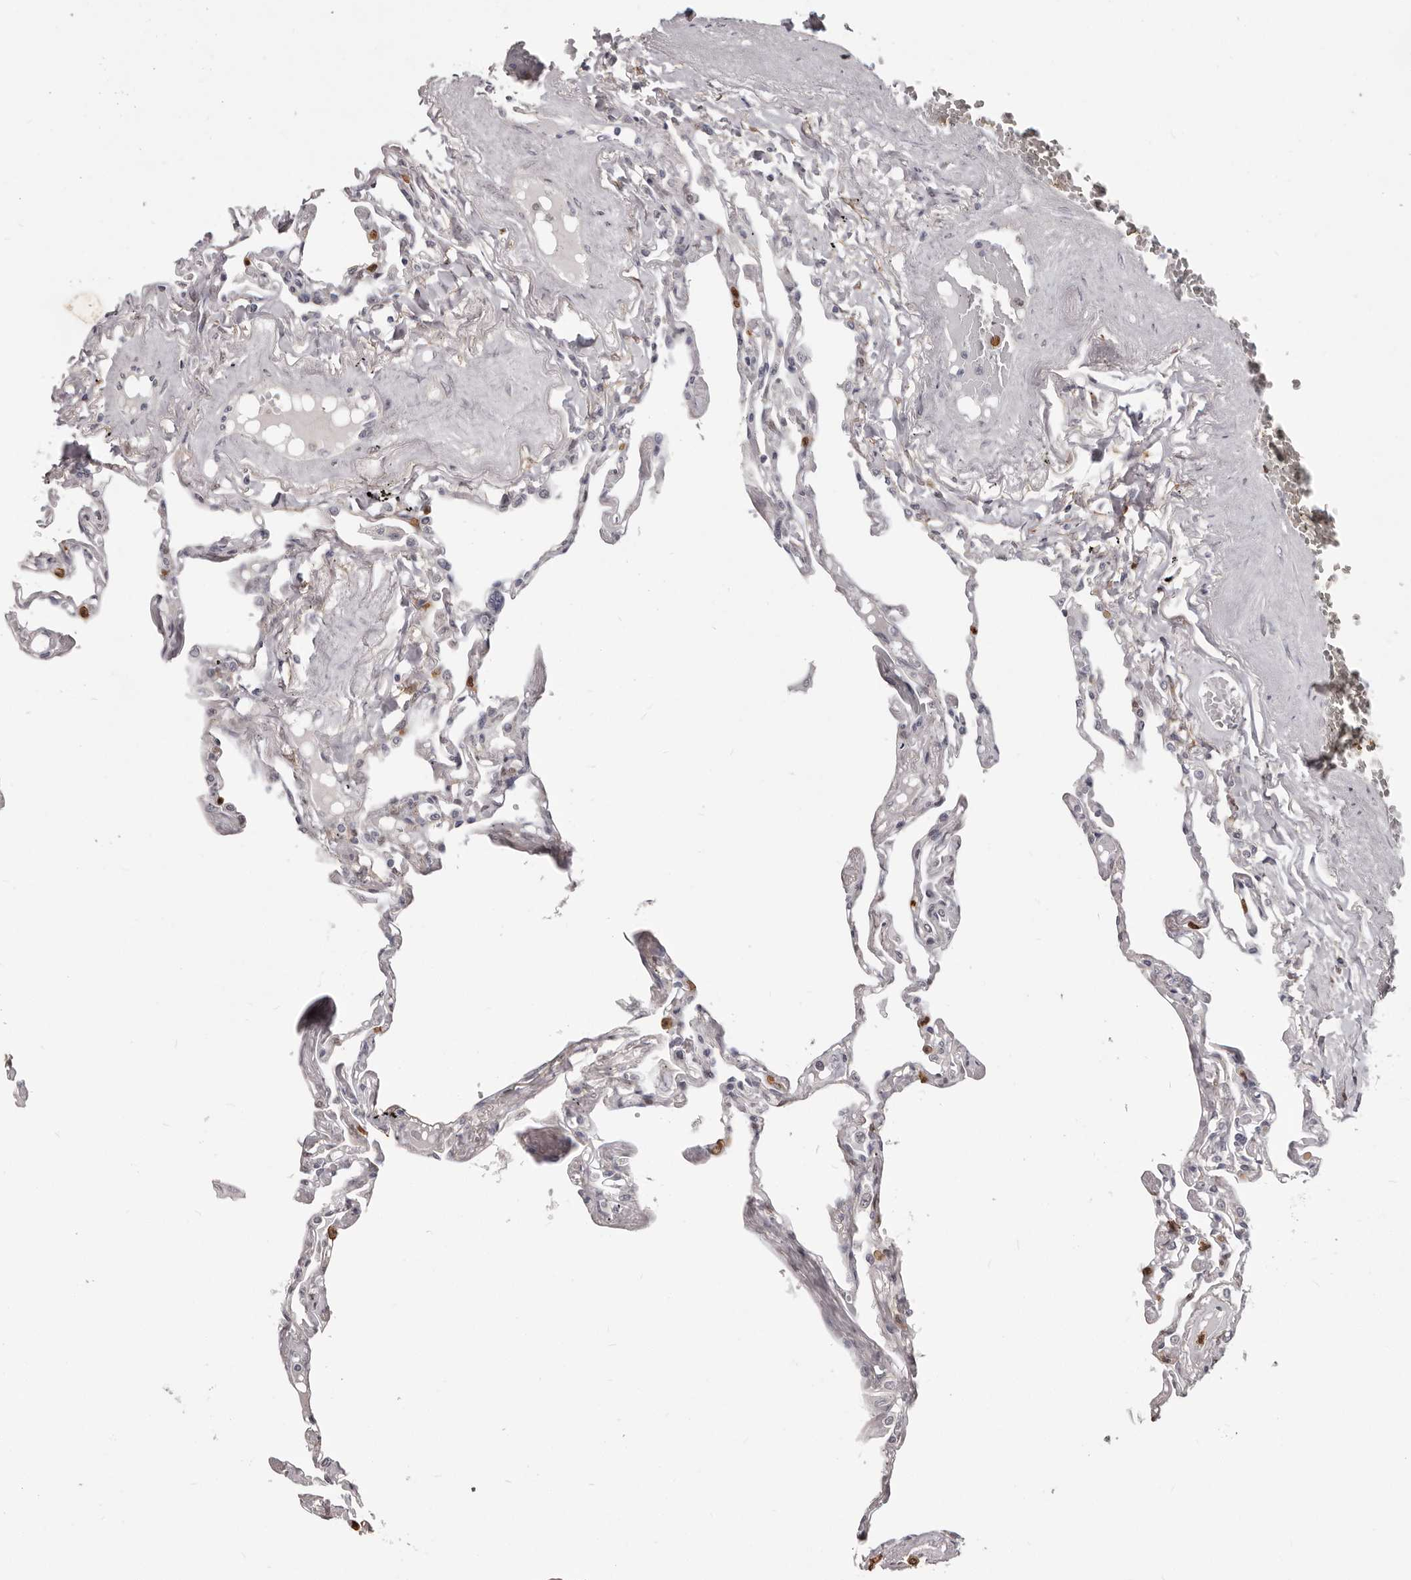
{"staining": {"intensity": "negative", "quantity": "none", "location": "none"}, "tissue": "lung", "cell_type": "Alveolar cells", "image_type": "normal", "snomed": [{"axis": "morphology", "description": "Normal tissue, NOS"}, {"axis": "topography", "description": "Lung"}], "caption": "An IHC image of normal lung is shown. There is no staining in alveolar cells of lung. Brightfield microscopy of immunohistochemistry (IHC) stained with DAB (3,3'-diaminobenzidine) (brown) and hematoxylin (blue), captured at high magnification.", "gene": "GPR157", "patient": {"sex": "female", "age": 67}}